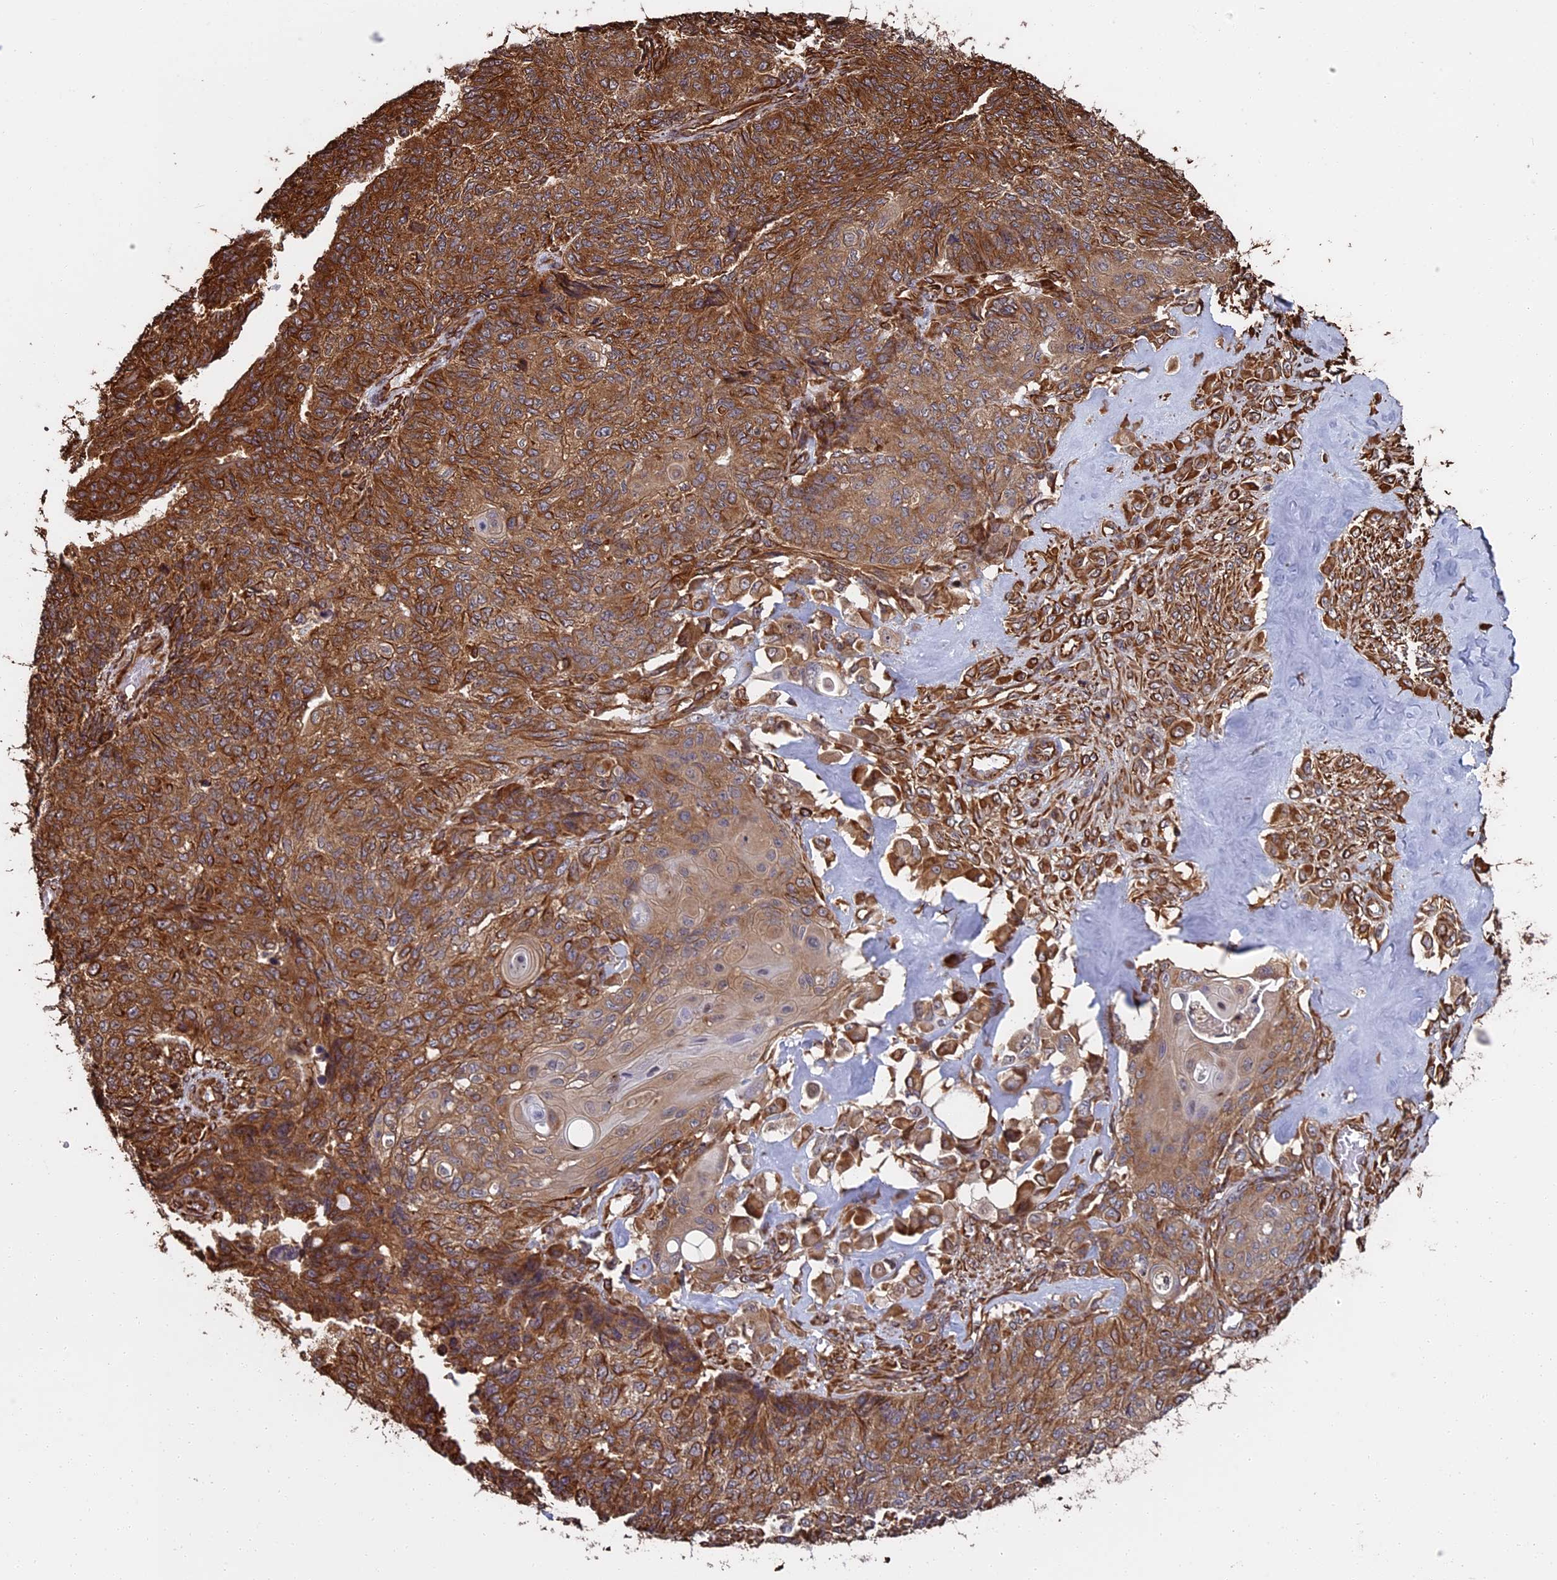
{"staining": {"intensity": "strong", "quantity": ">75%", "location": "cytoplasmic/membranous"}, "tissue": "endometrial cancer", "cell_type": "Tumor cells", "image_type": "cancer", "snomed": [{"axis": "morphology", "description": "Adenocarcinoma, NOS"}, {"axis": "topography", "description": "Endometrium"}], "caption": "Strong cytoplasmic/membranous protein positivity is appreciated in approximately >75% of tumor cells in endometrial adenocarcinoma.", "gene": "CCDC124", "patient": {"sex": "female", "age": 32}}